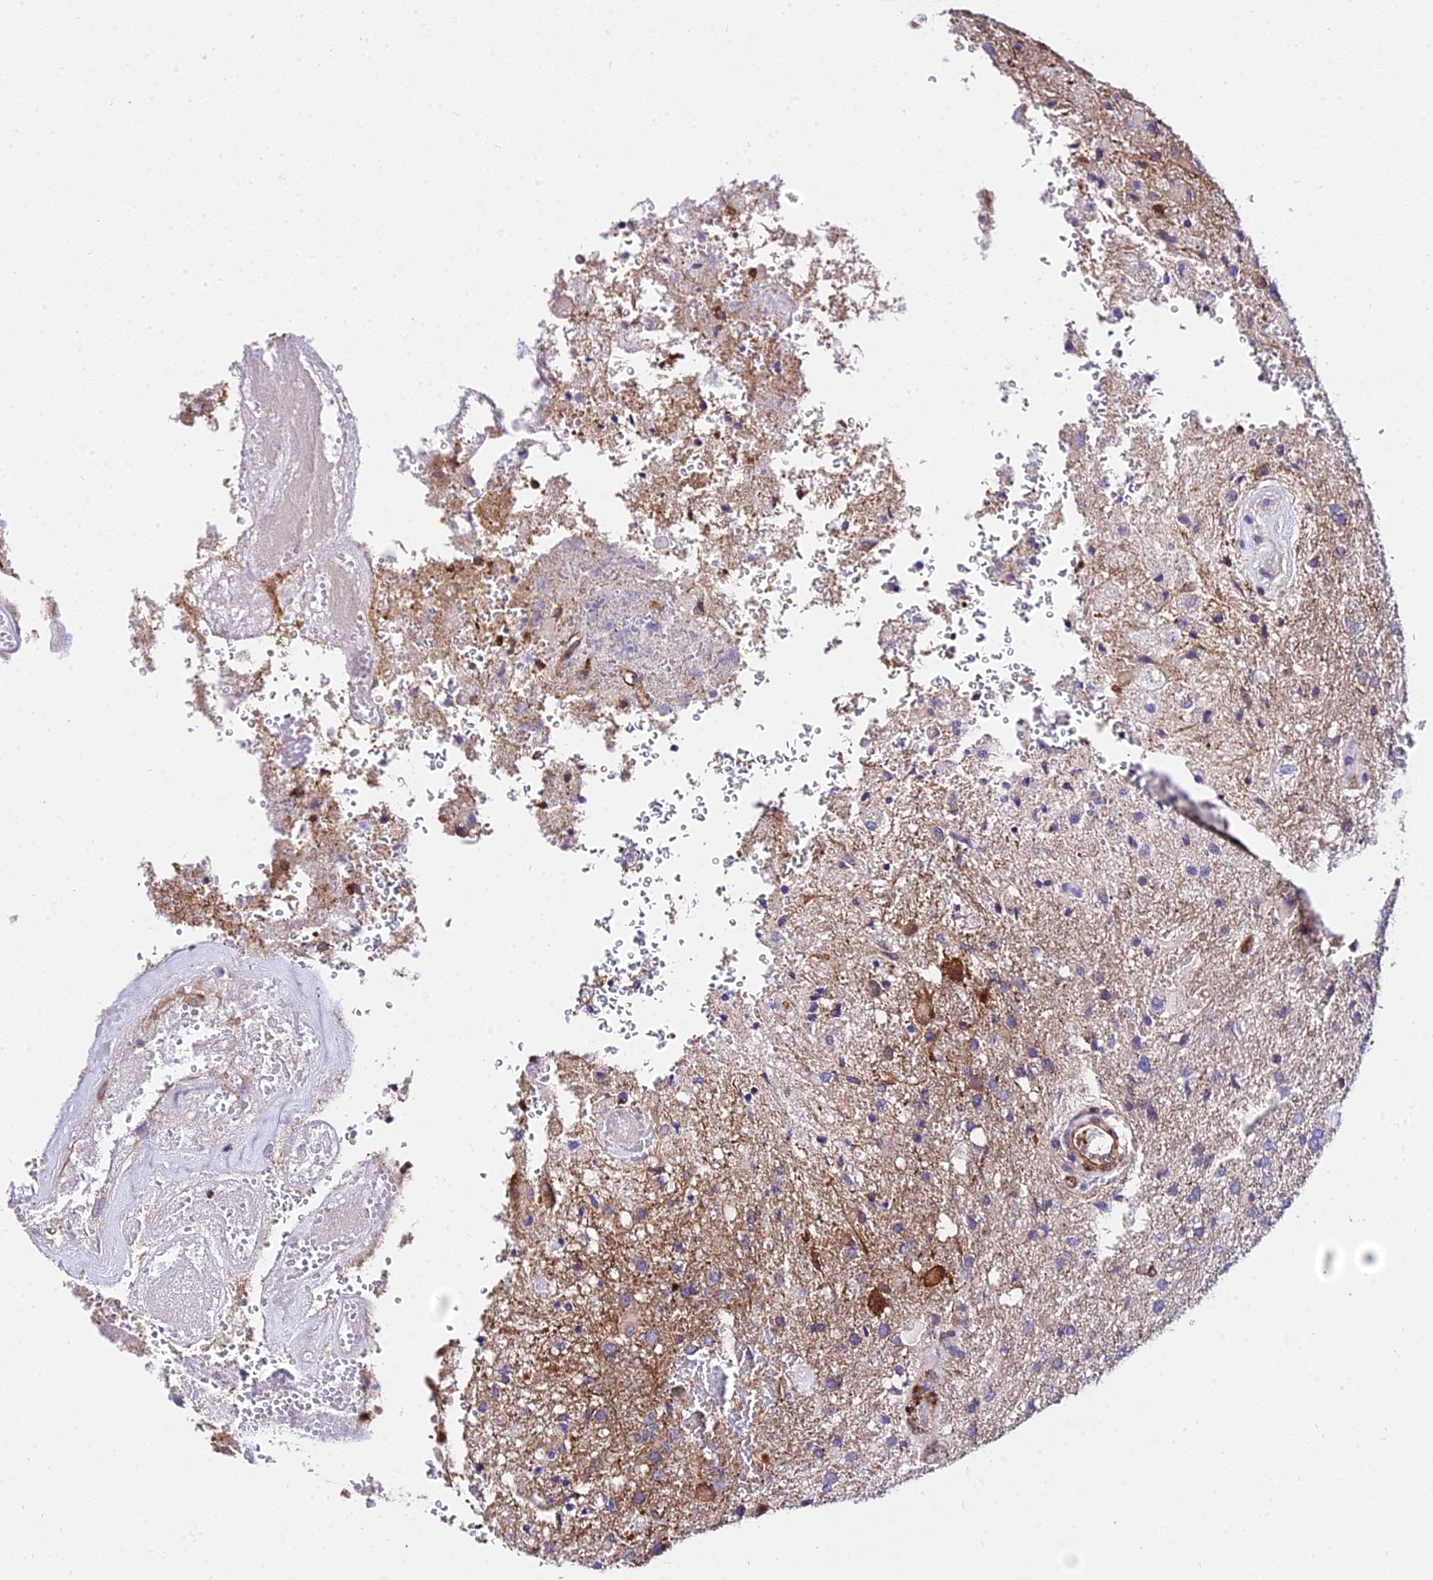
{"staining": {"intensity": "weak", "quantity": "25%-75%", "location": "cytoplasmic/membranous"}, "tissue": "glioma", "cell_type": "Tumor cells", "image_type": "cancer", "snomed": [{"axis": "morphology", "description": "Glioma, malignant, High grade"}, {"axis": "topography", "description": "Brain"}], "caption": "A brown stain highlights weak cytoplasmic/membranous positivity of a protein in malignant glioma (high-grade) tumor cells.", "gene": "CSRP1", "patient": {"sex": "female", "age": 74}}